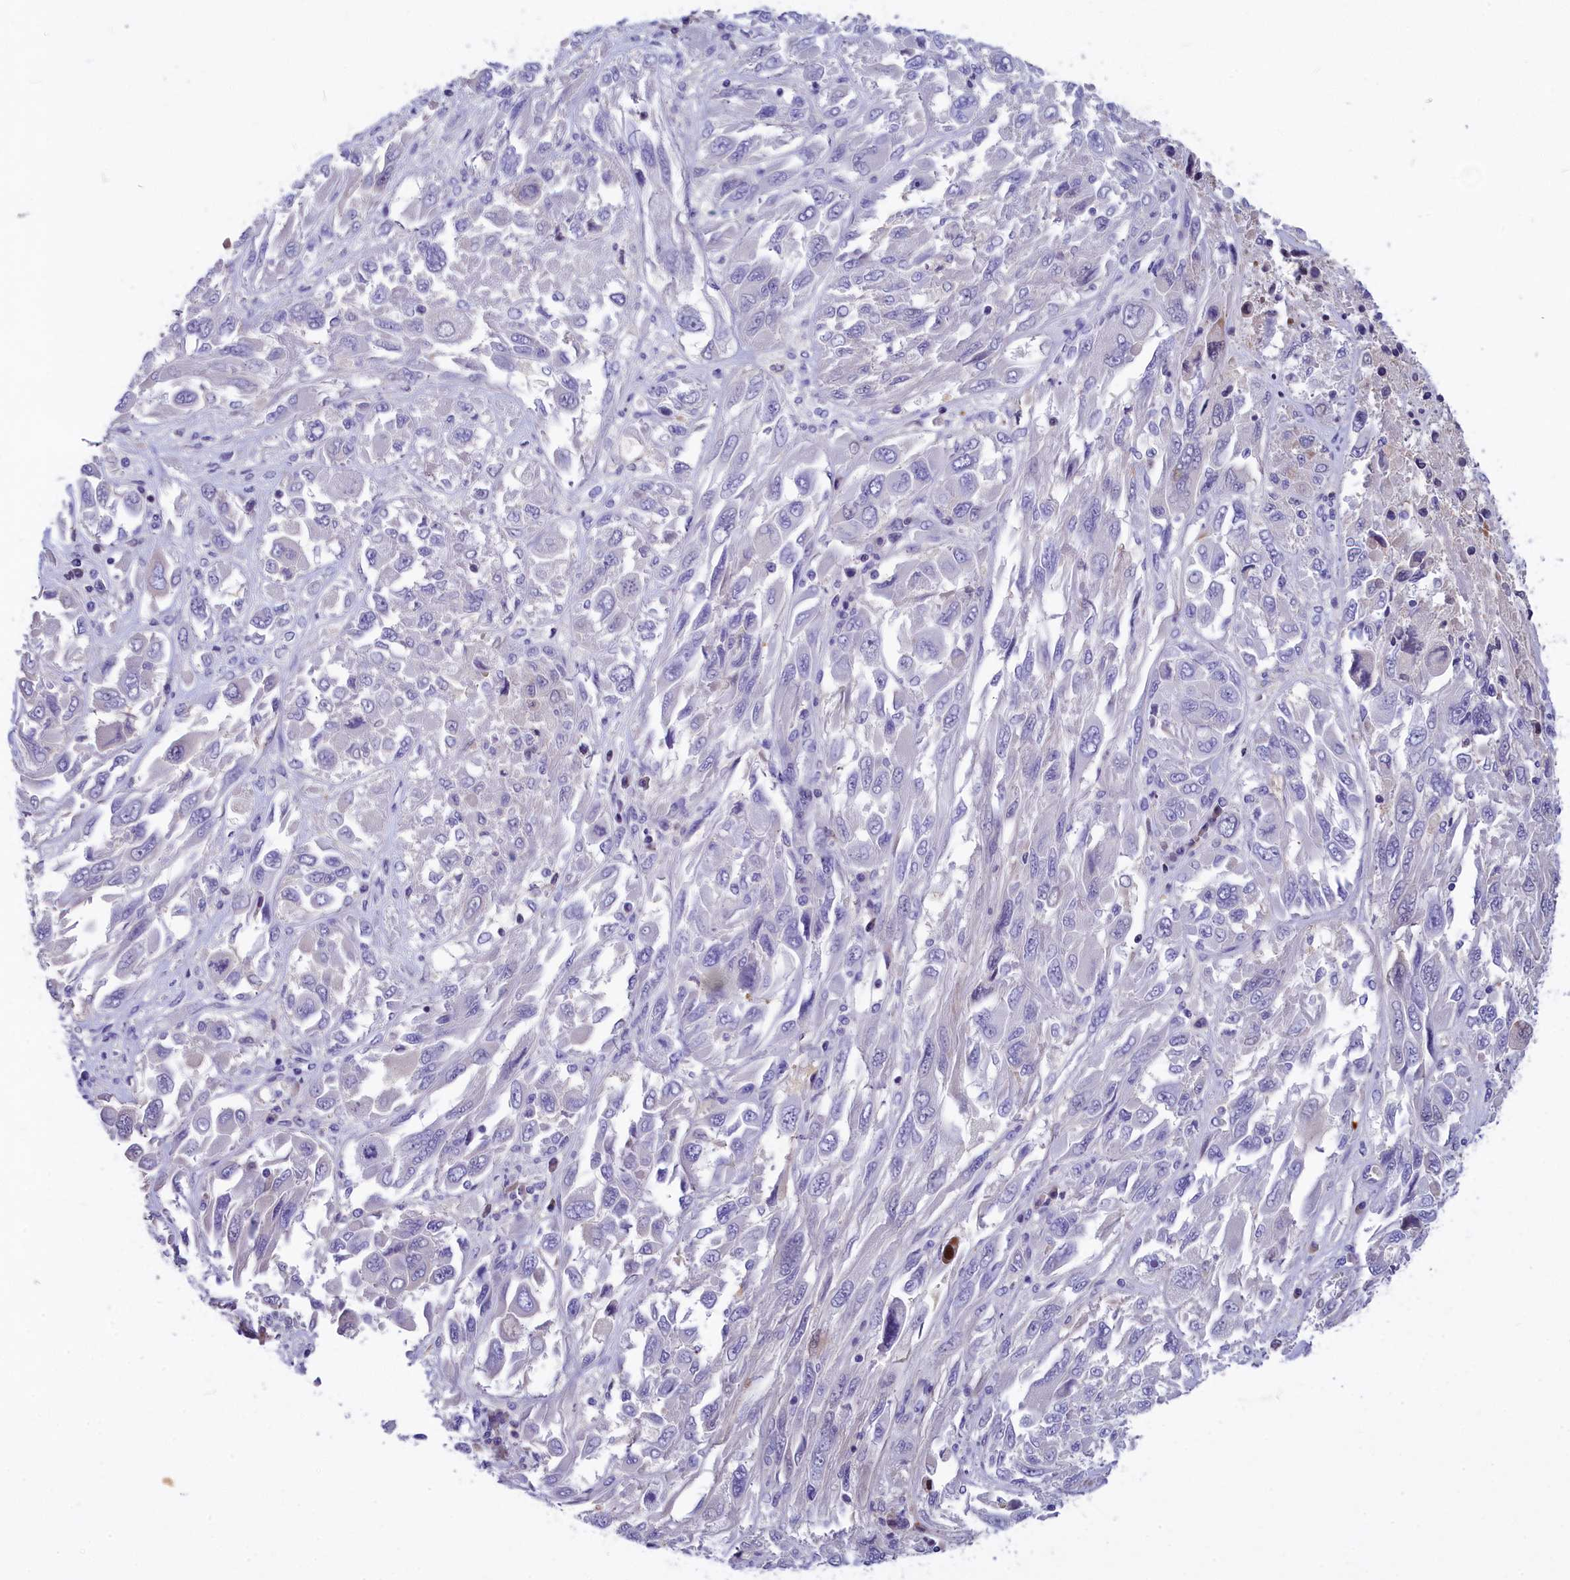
{"staining": {"intensity": "negative", "quantity": "none", "location": "none"}, "tissue": "melanoma", "cell_type": "Tumor cells", "image_type": "cancer", "snomed": [{"axis": "morphology", "description": "Malignant melanoma, NOS"}, {"axis": "topography", "description": "Skin"}], "caption": "The immunohistochemistry (IHC) image has no significant positivity in tumor cells of melanoma tissue. The staining was performed using DAB (3,3'-diaminobenzidine) to visualize the protein expression in brown, while the nuclei were stained in blue with hematoxylin (Magnification: 20x).", "gene": "NKPD1", "patient": {"sex": "female", "age": 91}}